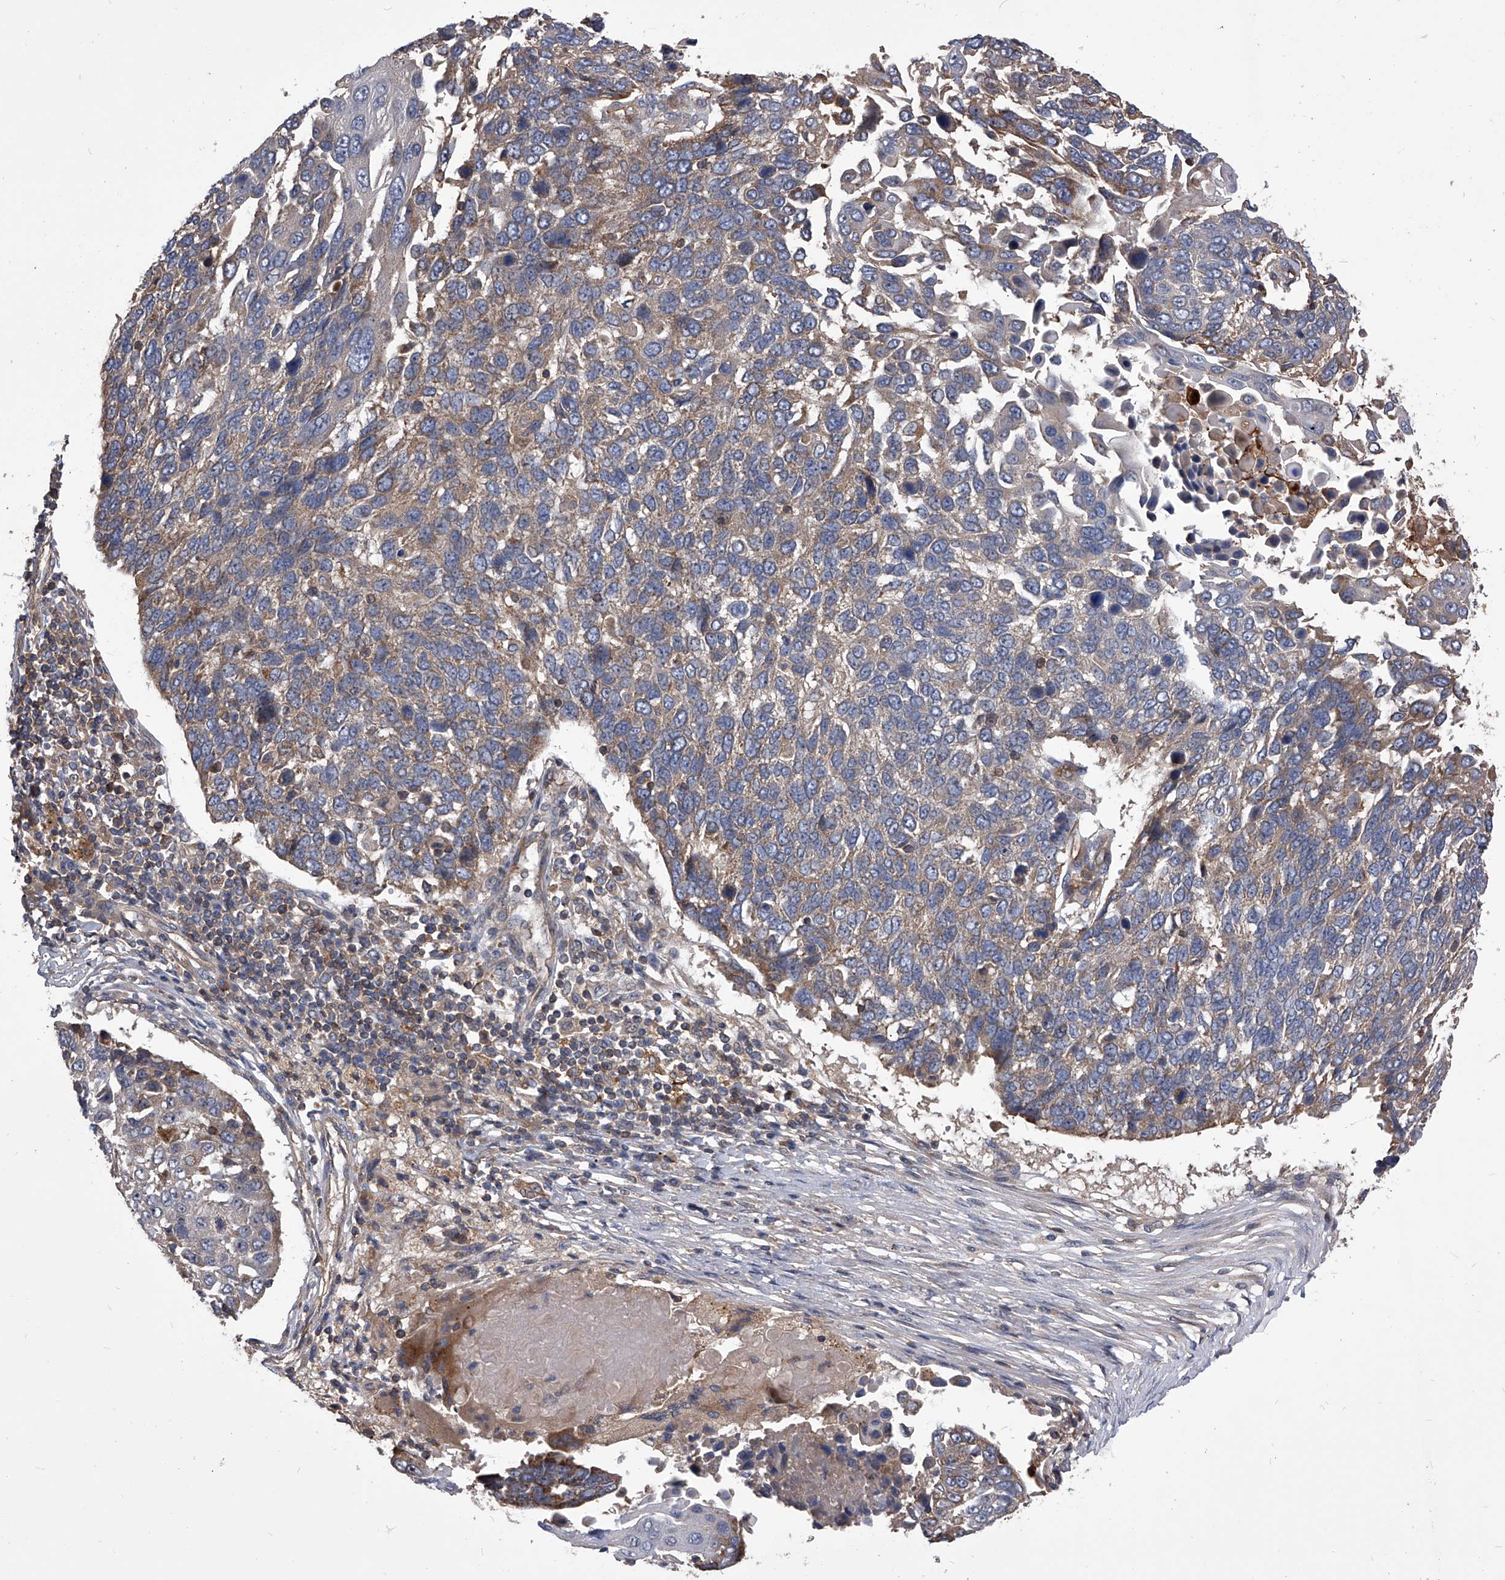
{"staining": {"intensity": "moderate", "quantity": ">75%", "location": "cytoplasmic/membranous"}, "tissue": "lung cancer", "cell_type": "Tumor cells", "image_type": "cancer", "snomed": [{"axis": "morphology", "description": "Squamous cell carcinoma, NOS"}, {"axis": "topography", "description": "Lung"}], "caption": "Immunohistochemistry (IHC) of human lung cancer (squamous cell carcinoma) shows medium levels of moderate cytoplasmic/membranous staining in about >75% of tumor cells.", "gene": "CUL7", "patient": {"sex": "male", "age": 66}}